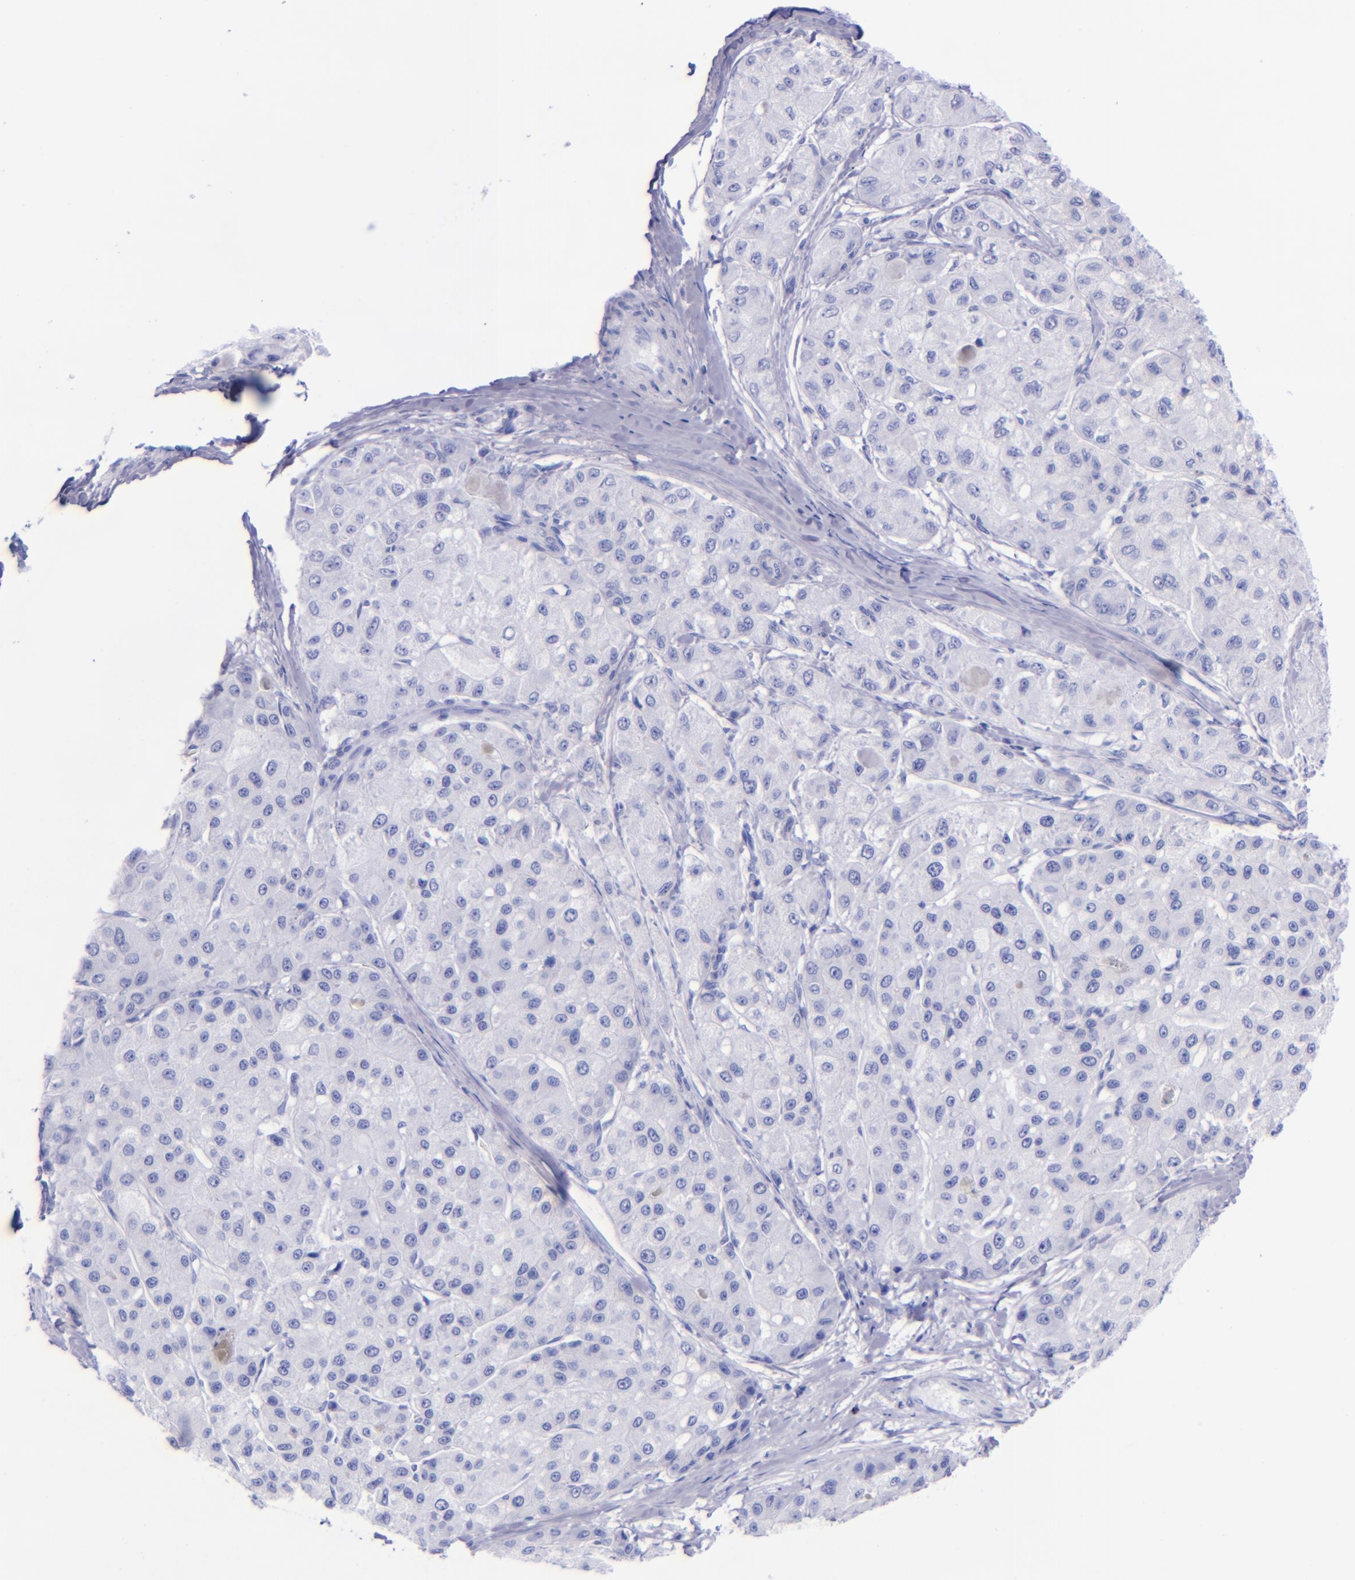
{"staining": {"intensity": "negative", "quantity": "none", "location": "none"}, "tissue": "liver cancer", "cell_type": "Tumor cells", "image_type": "cancer", "snomed": [{"axis": "morphology", "description": "Carcinoma, Hepatocellular, NOS"}, {"axis": "topography", "description": "Liver"}], "caption": "The image displays no significant staining in tumor cells of liver hepatocellular carcinoma.", "gene": "LAG3", "patient": {"sex": "male", "age": 80}}